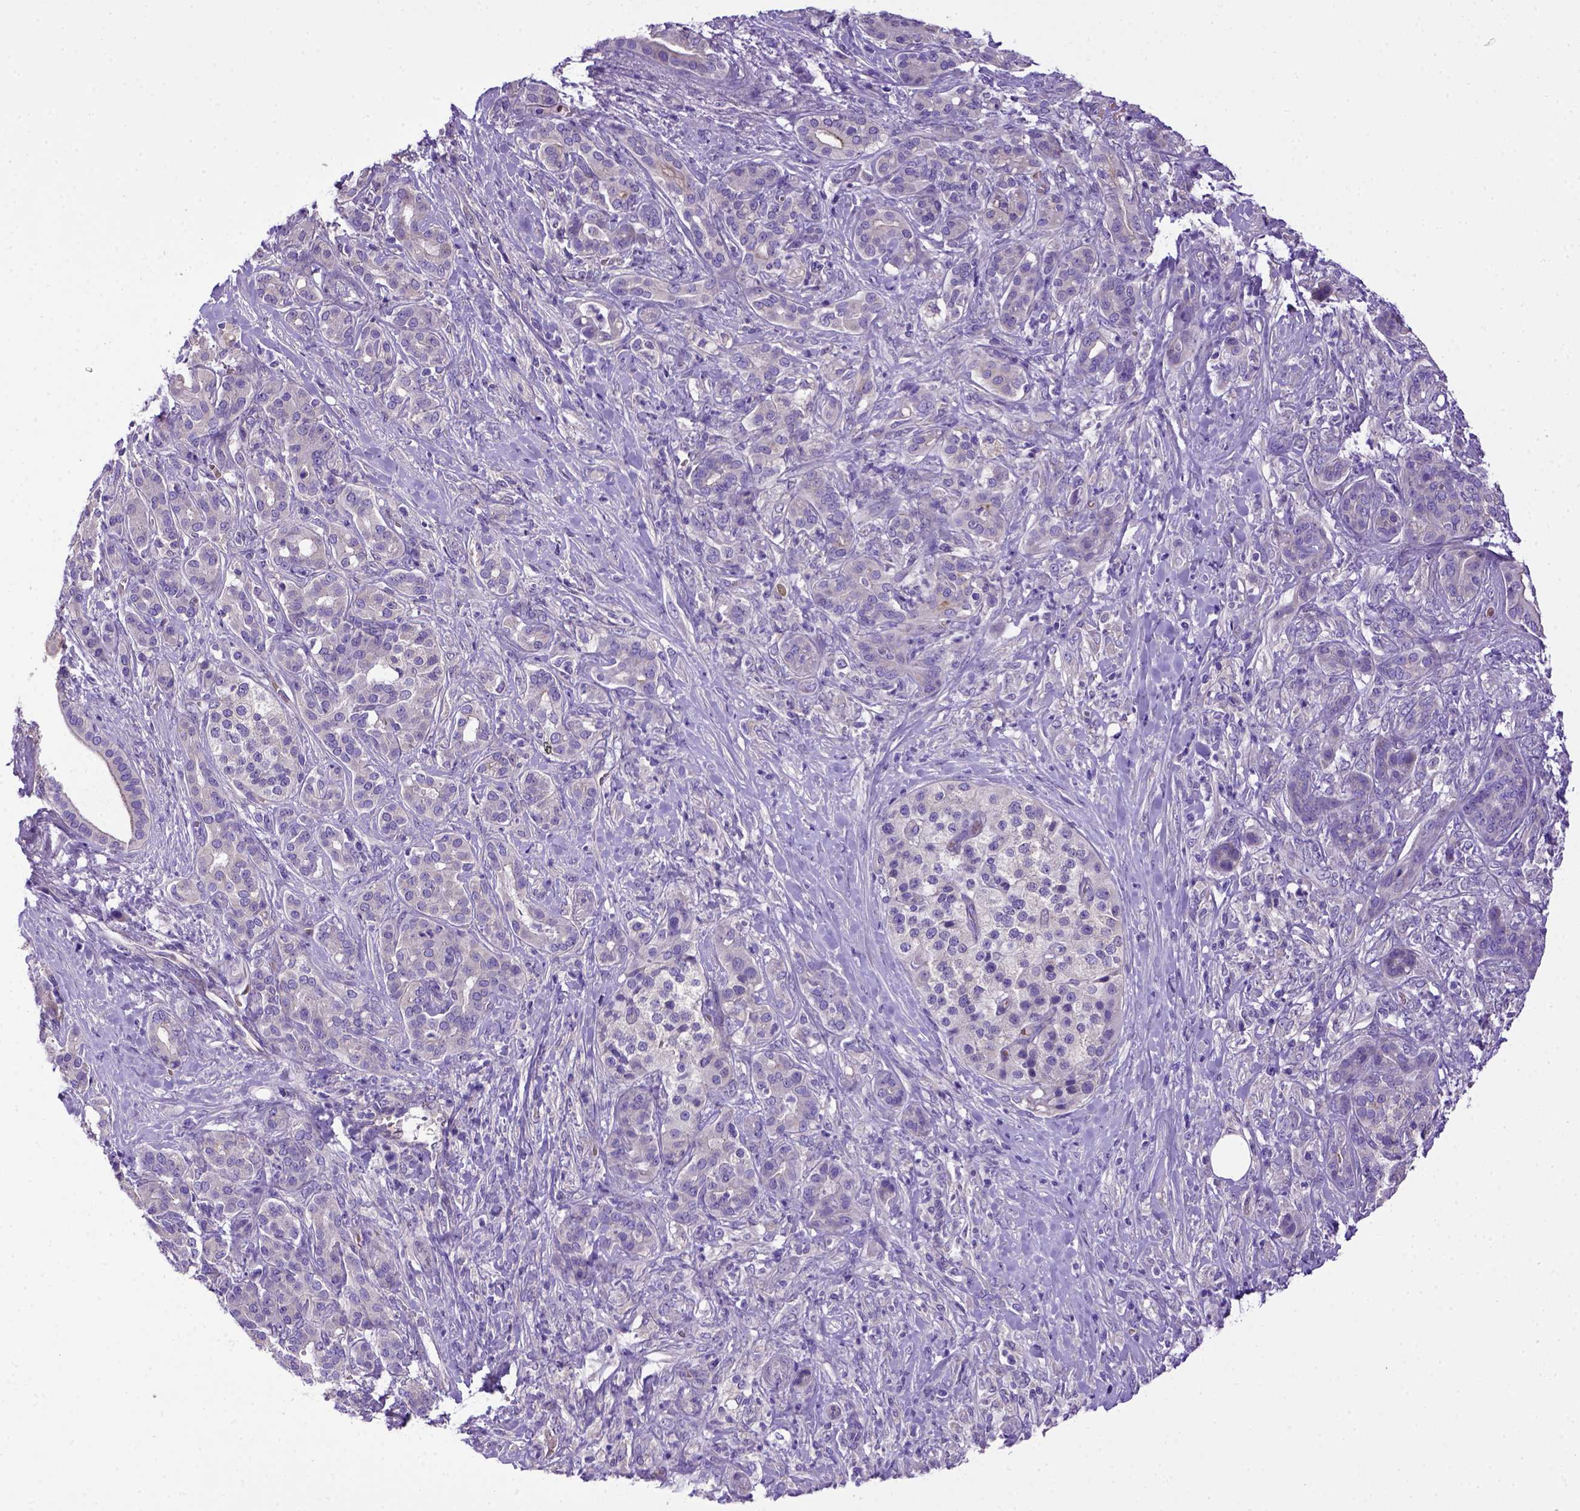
{"staining": {"intensity": "negative", "quantity": "none", "location": "none"}, "tissue": "pancreatic cancer", "cell_type": "Tumor cells", "image_type": "cancer", "snomed": [{"axis": "morphology", "description": "Normal tissue, NOS"}, {"axis": "morphology", "description": "Inflammation, NOS"}, {"axis": "morphology", "description": "Adenocarcinoma, NOS"}, {"axis": "topography", "description": "Pancreas"}], "caption": "There is no significant expression in tumor cells of adenocarcinoma (pancreatic).", "gene": "ADAM12", "patient": {"sex": "male", "age": 57}}